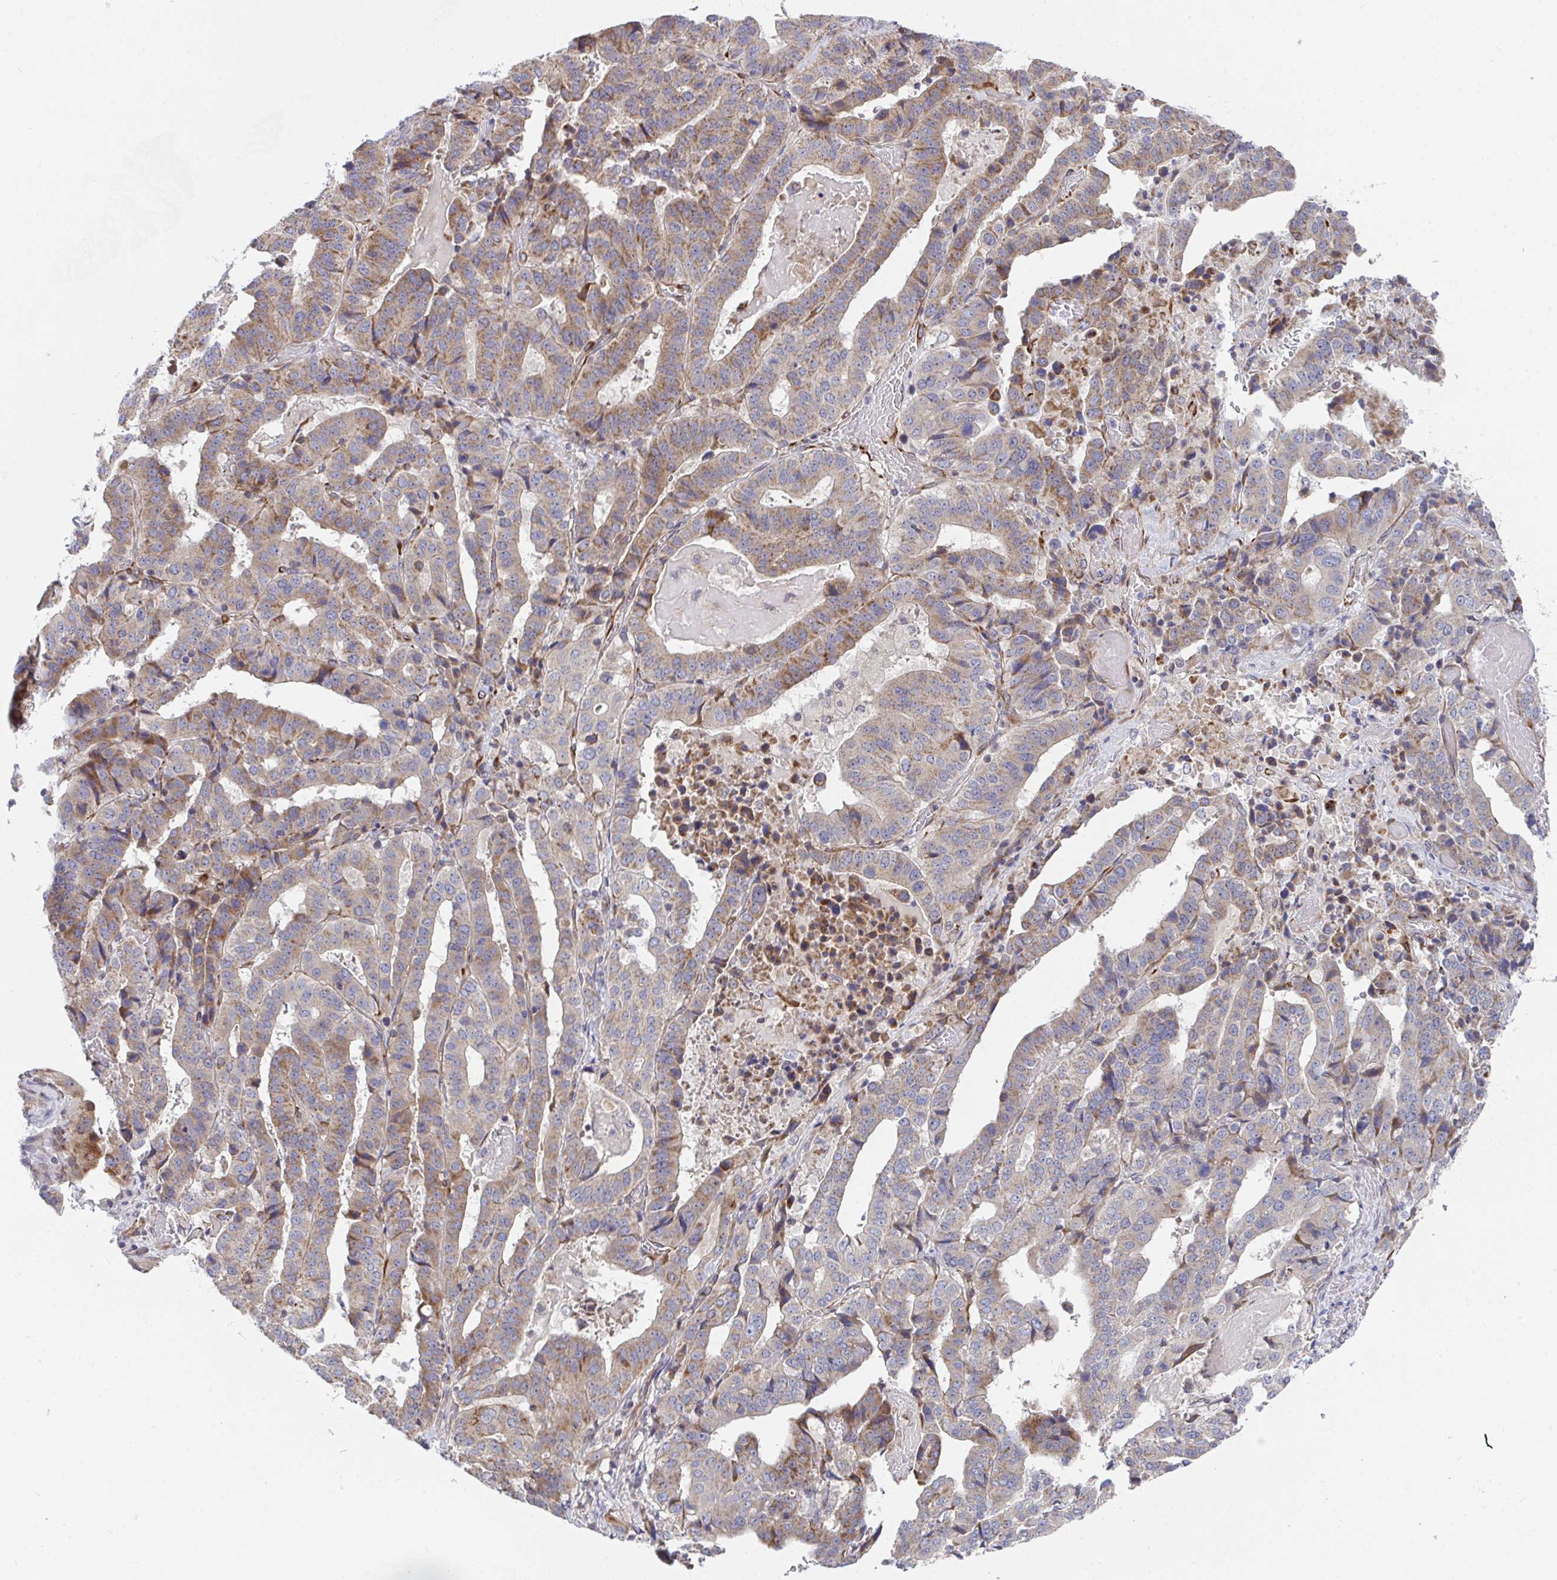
{"staining": {"intensity": "moderate", "quantity": ">75%", "location": "cytoplasmic/membranous"}, "tissue": "stomach cancer", "cell_type": "Tumor cells", "image_type": "cancer", "snomed": [{"axis": "morphology", "description": "Adenocarcinoma, NOS"}, {"axis": "topography", "description": "Stomach"}], "caption": "Immunohistochemistry (IHC) micrograph of neoplastic tissue: human adenocarcinoma (stomach) stained using immunohistochemistry shows medium levels of moderate protein expression localized specifically in the cytoplasmic/membranous of tumor cells, appearing as a cytoplasmic/membranous brown color.", "gene": "EIF1AD", "patient": {"sex": "male", "age": 48}}